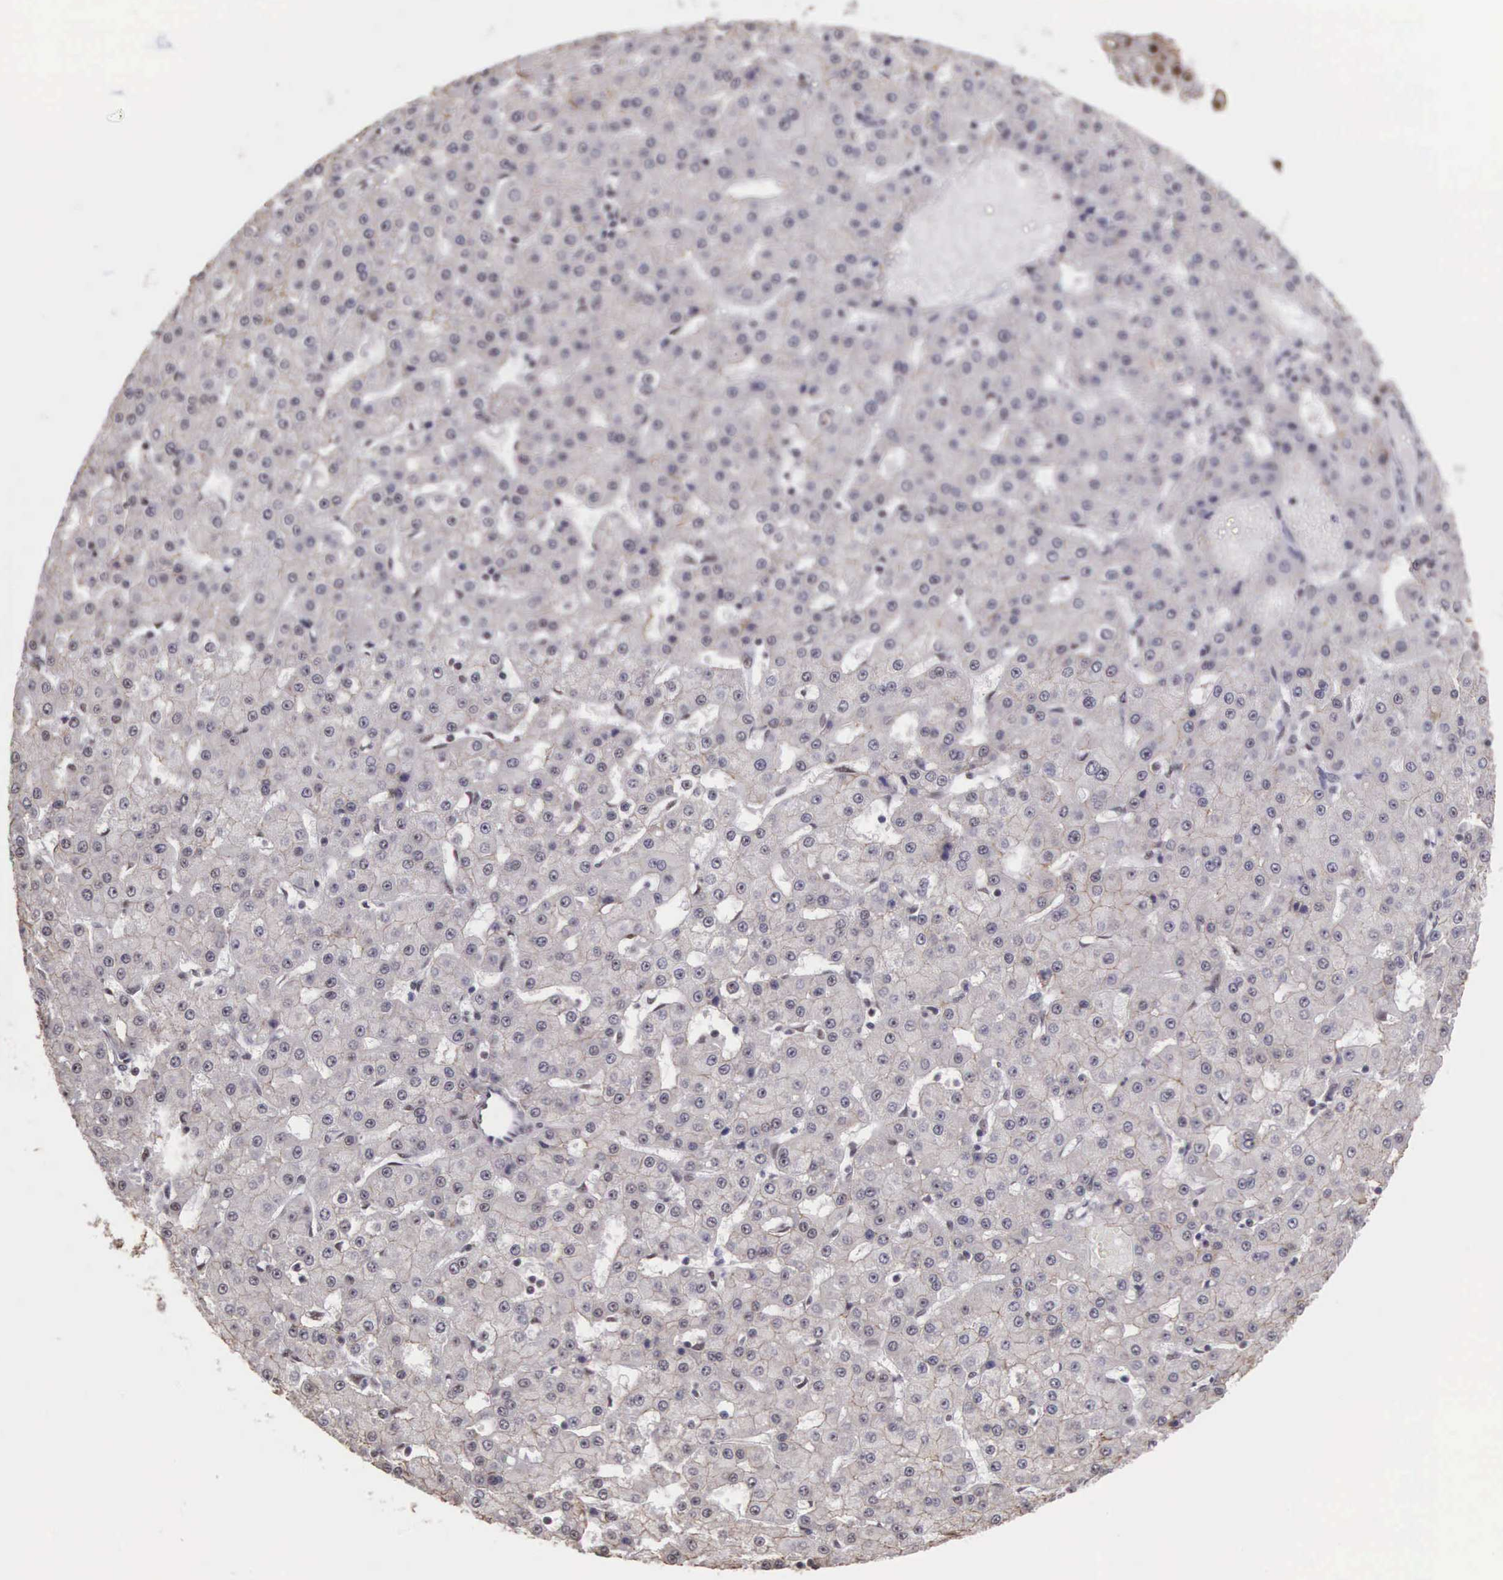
{"staining": {"intensity": "weak", "quantity": "<25%", "location": "cytoplasmic/membranous"}, "tissue": "liver cancer", "cell_type": "Tumor cells", "image_type": "cancer", "snomed": [{"axis": "morphology", "description": "Carcinoma, Hepatocellular, NOS"}, {"axis": "topography", "description": "Liver"}], "caption": "Immunohistochemistry histopathology image of human hepatocellular carcinoma (liver) stained for a protein (brown), which exhibits no positivity in tumor cells.", "gene": "POLR2F", "patient": {"sex": "male", "age": 47}}